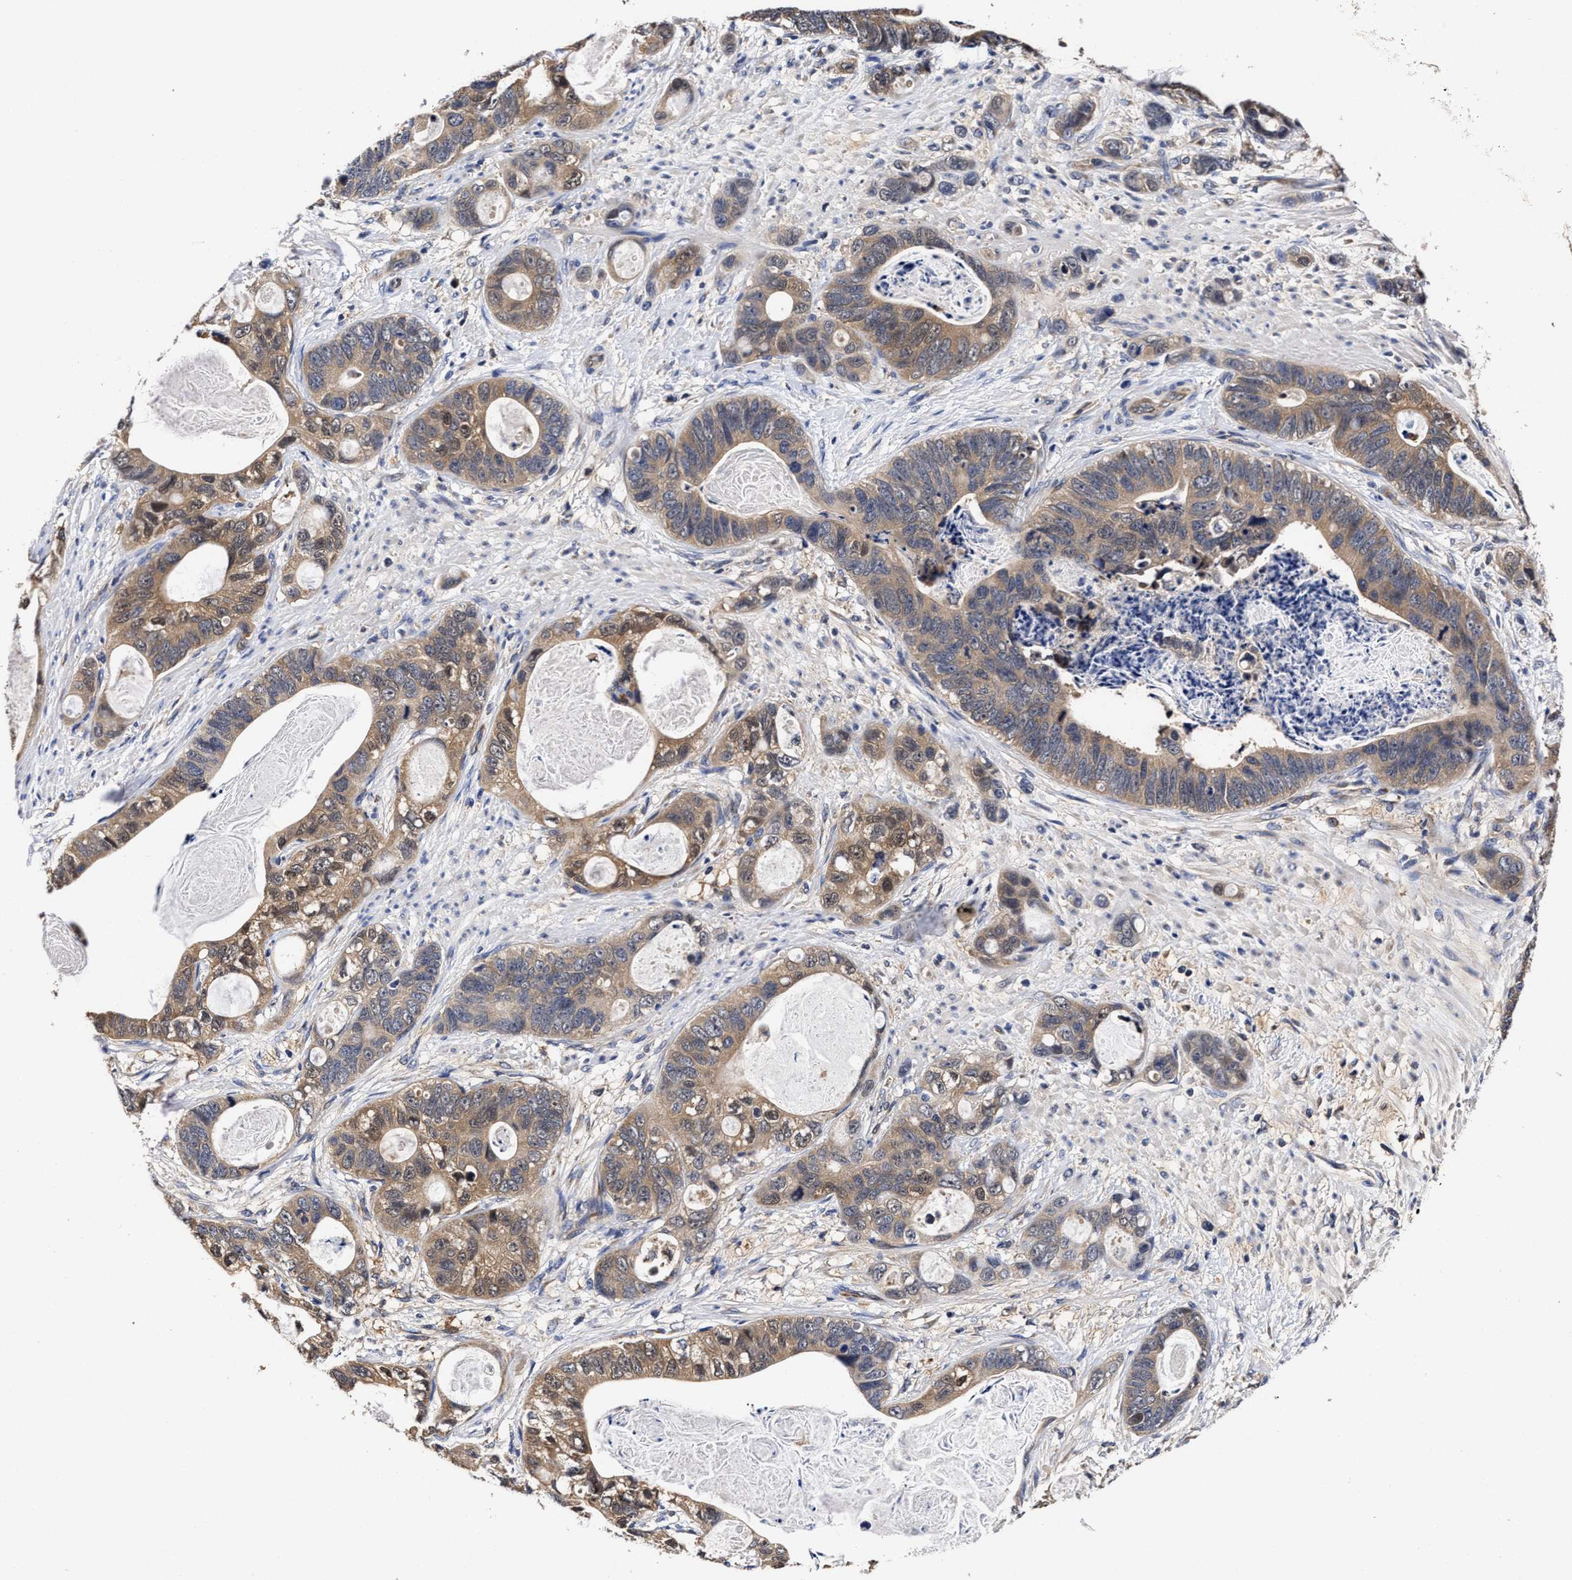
{"staining": {"intensity": "moderate", "quantity": ">75%", "location": "cytoplasmic/membranous"}, "tissue": "stomach cancer", "cell_type": "Tumor cells", "image_type": "cancer", "snomed": [{"axis": "morphology", "description": "Normal tissue, NOS"}, {"axis": "morphology", "description": "Adenocarcinoma, NOS"}, {"axis": "topography", "description": "Stomach"}], "caption": "The histopathology image demonstrates a brown stain indicating the presence of a protein in the cytoplasmic/membranous of tumor cells in adenocarcinoma (stomach).", "gene": "SOCS5", "patient": {"sex": "female", "age": 89}}